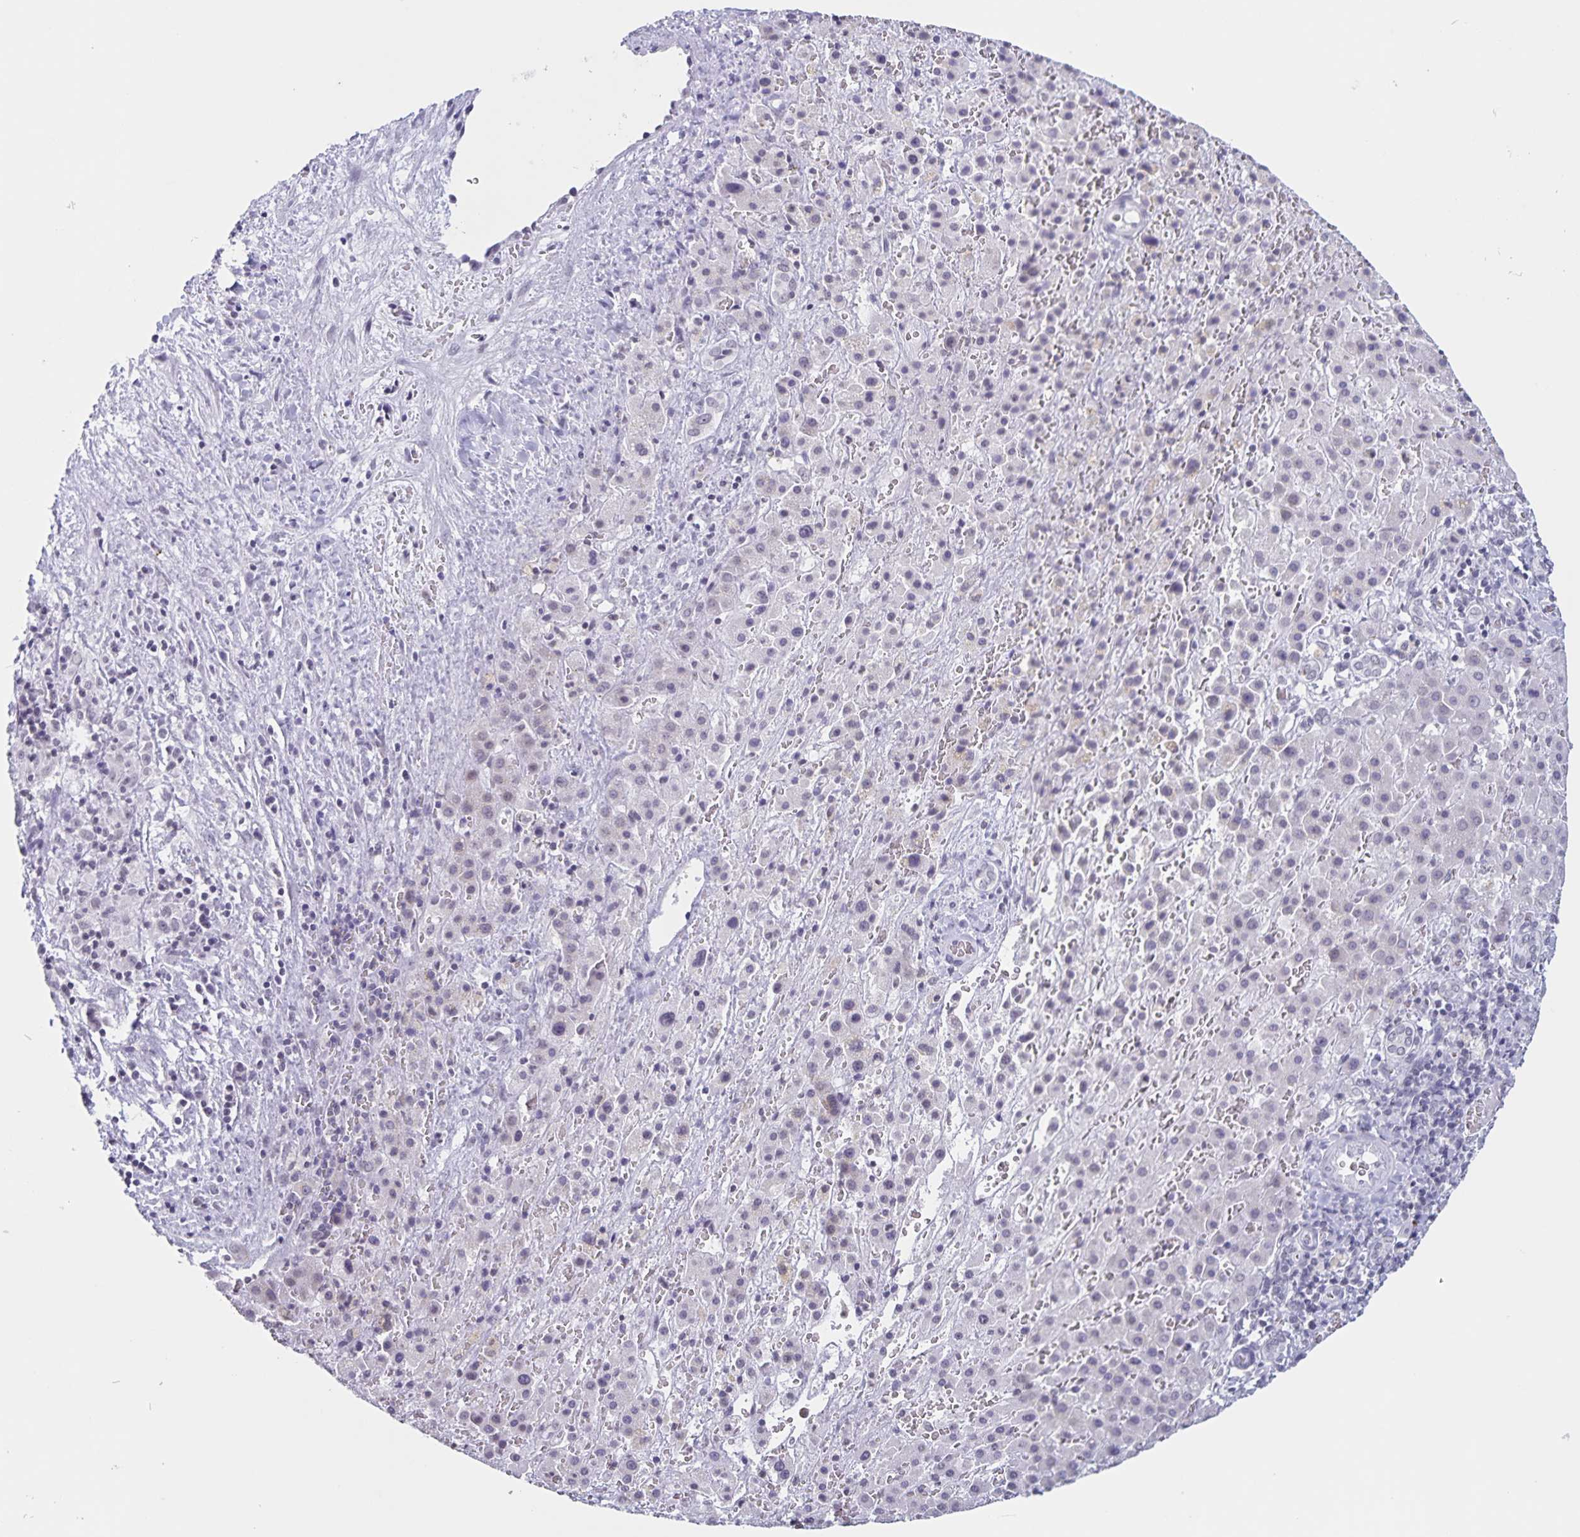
{"staining": {"intensity": "weak", "quantity": "<25%", "location": "nuclear"}, "tissue": "liver cancer", "cell_type": "Tumor cells", "image_type": "cancer", "snomed": [{"axis": "morphology", "description": "Carcinoma, Hepatocellular, NOS"}, {"axis": "topography", "description": "Liver"}], "caption": "This is an IHC photomicrograph of liver cancer (hepatocellular carcinoma). There is no staining in tumor cells.", "gene": "LCE6A", "patient": {"sex": "male", "age": 27}}